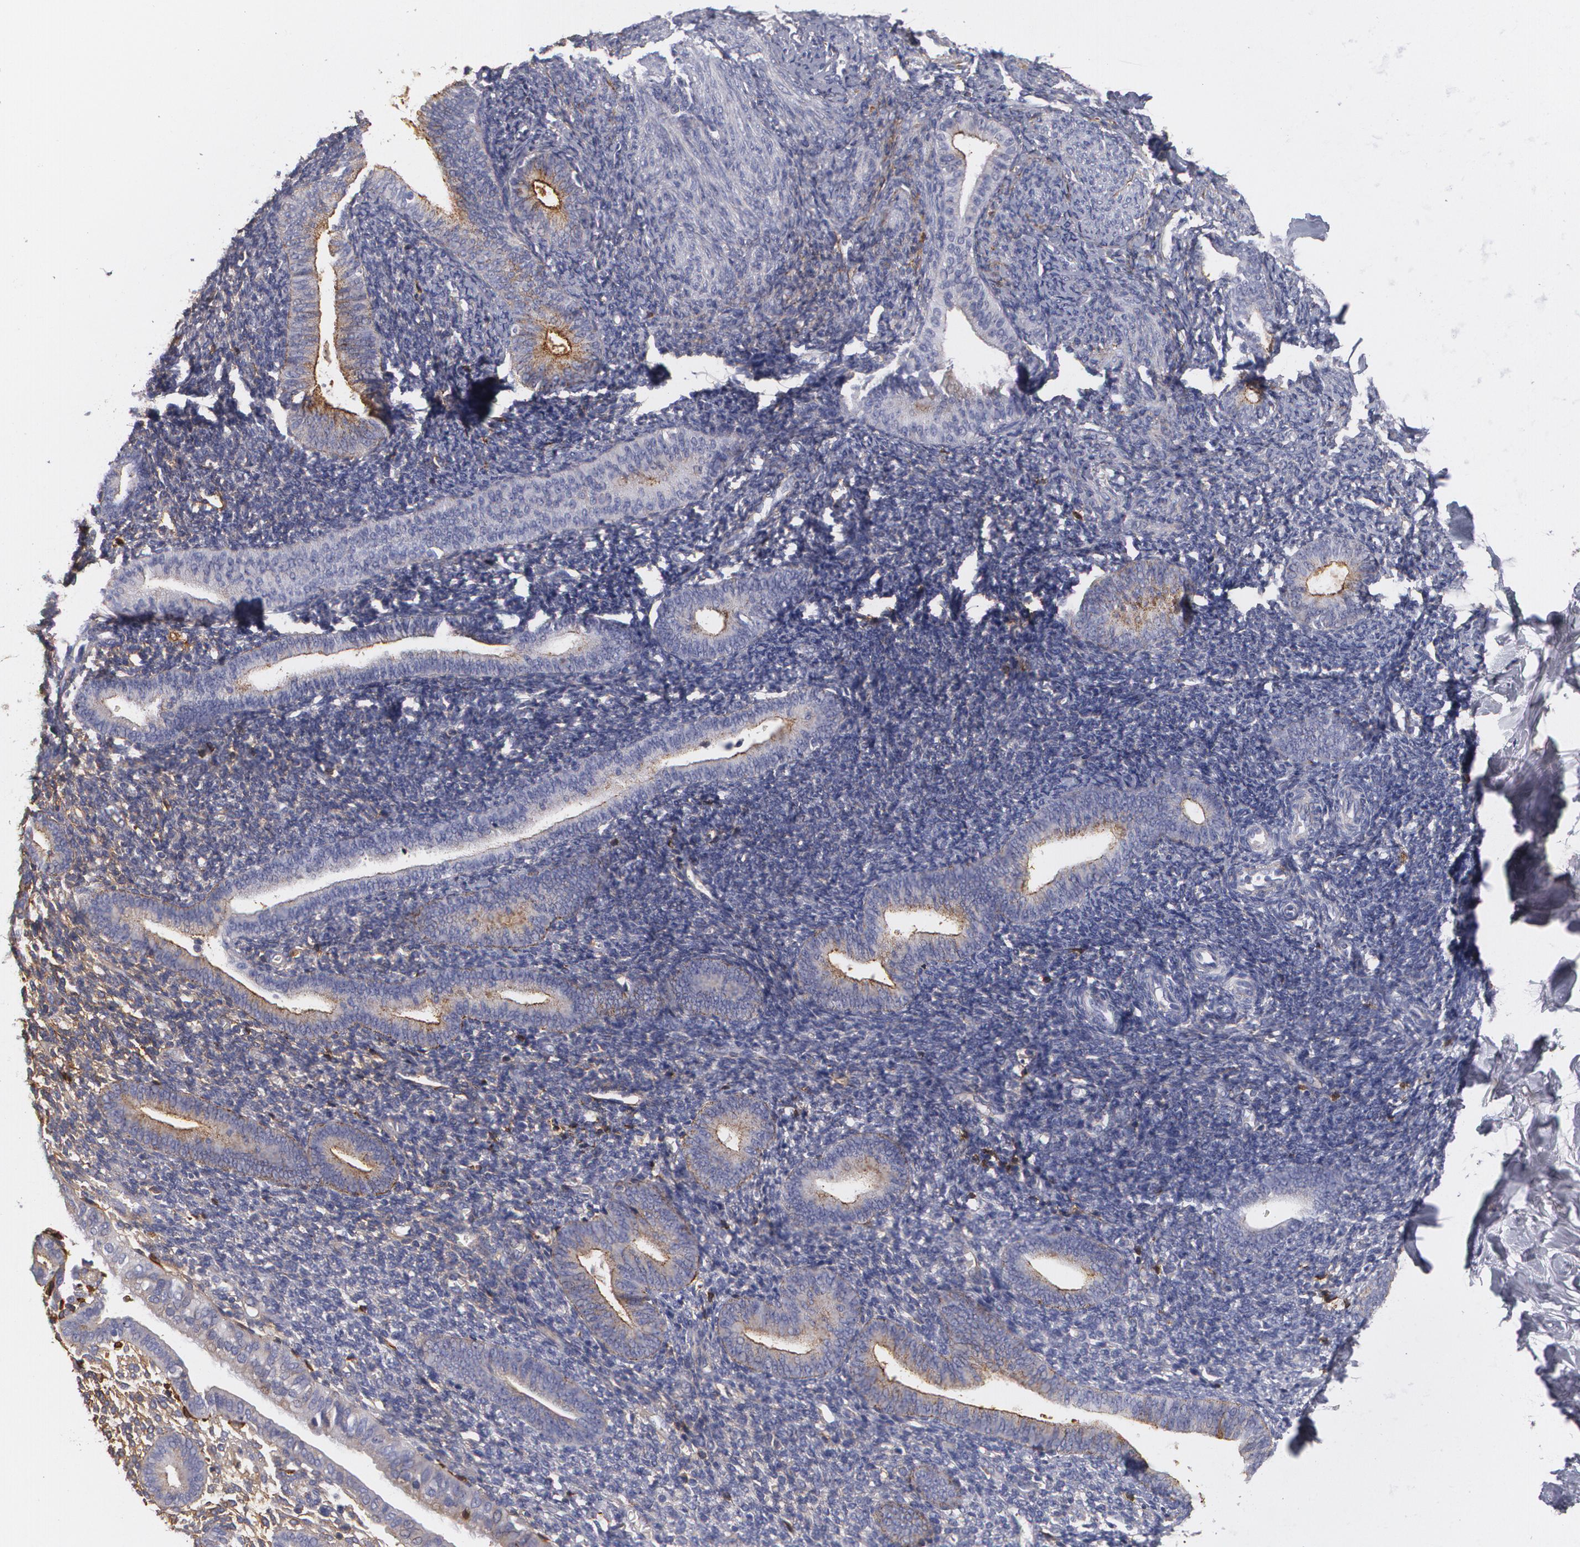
{"staining": {"intensity": "negative", "quantity": "none", "location": "none"}, "tissue": "endometrium", "cell_type": "Cells in endometrial stroma", "image_type": "normal", "snomed": [{"axis": "morphology", "description": "Normal tissue, NOS"}, {"axis": "topography", "description": "Smooth muscle"}, {"axis": "topography", "description": "Endometrium"}], "caption": "An image of endometrium stained for a protein demonstrates no brown staining in cells in endometrial stroma. (Stains: DAB (3,3'-diaminobenzidine) immunohistochemistry (IHC) with hematoxylin counter stain, Microscopy: brightfield microscopy at high magnification).", "gene": "FBLN1", "patient": {"sex": "female", "age": 57}}